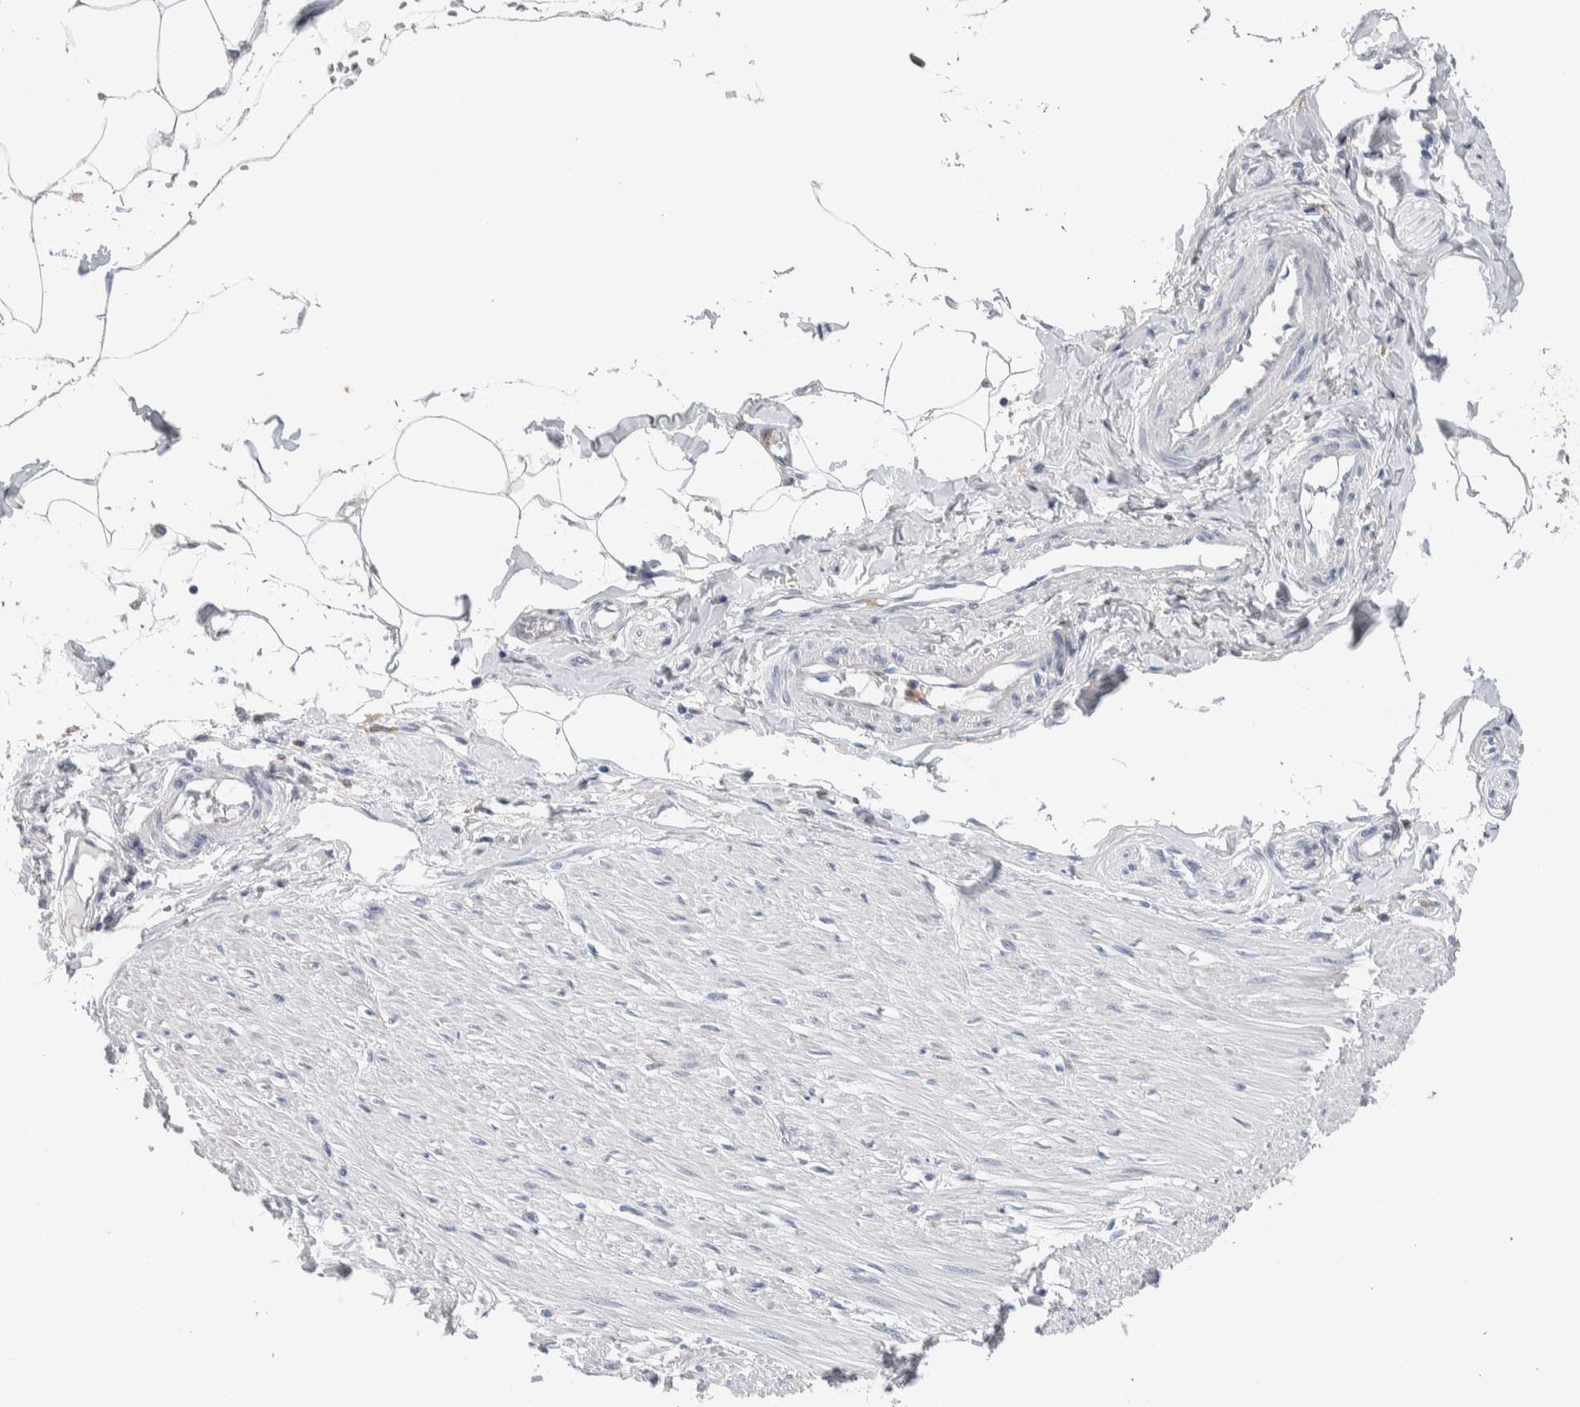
{"staining": {"intensity": "negative", "quantity": "none", "location": "none"}, "tissue": "adipose tissue", "cell_type": "Adipocytes", "image_type": "normal", "snomed": [{"axis": "morphology", "description": "Normal tissue, NOS"}, {"axis": "morphology", "description": "Adenocarcinoma, NOS"}, {"axis": "topography", "description": "Colon"}, {"axis": "topography", "description": "Peripheral nerve tissue"}], "caption": "An image of human adipose tissue is negative for staining in adipocytes. (Immunohistochemistry, brightfield microscopy, high magnification).", "gene": "NCF2", "patient": {"sex": "male", "age": 14}}